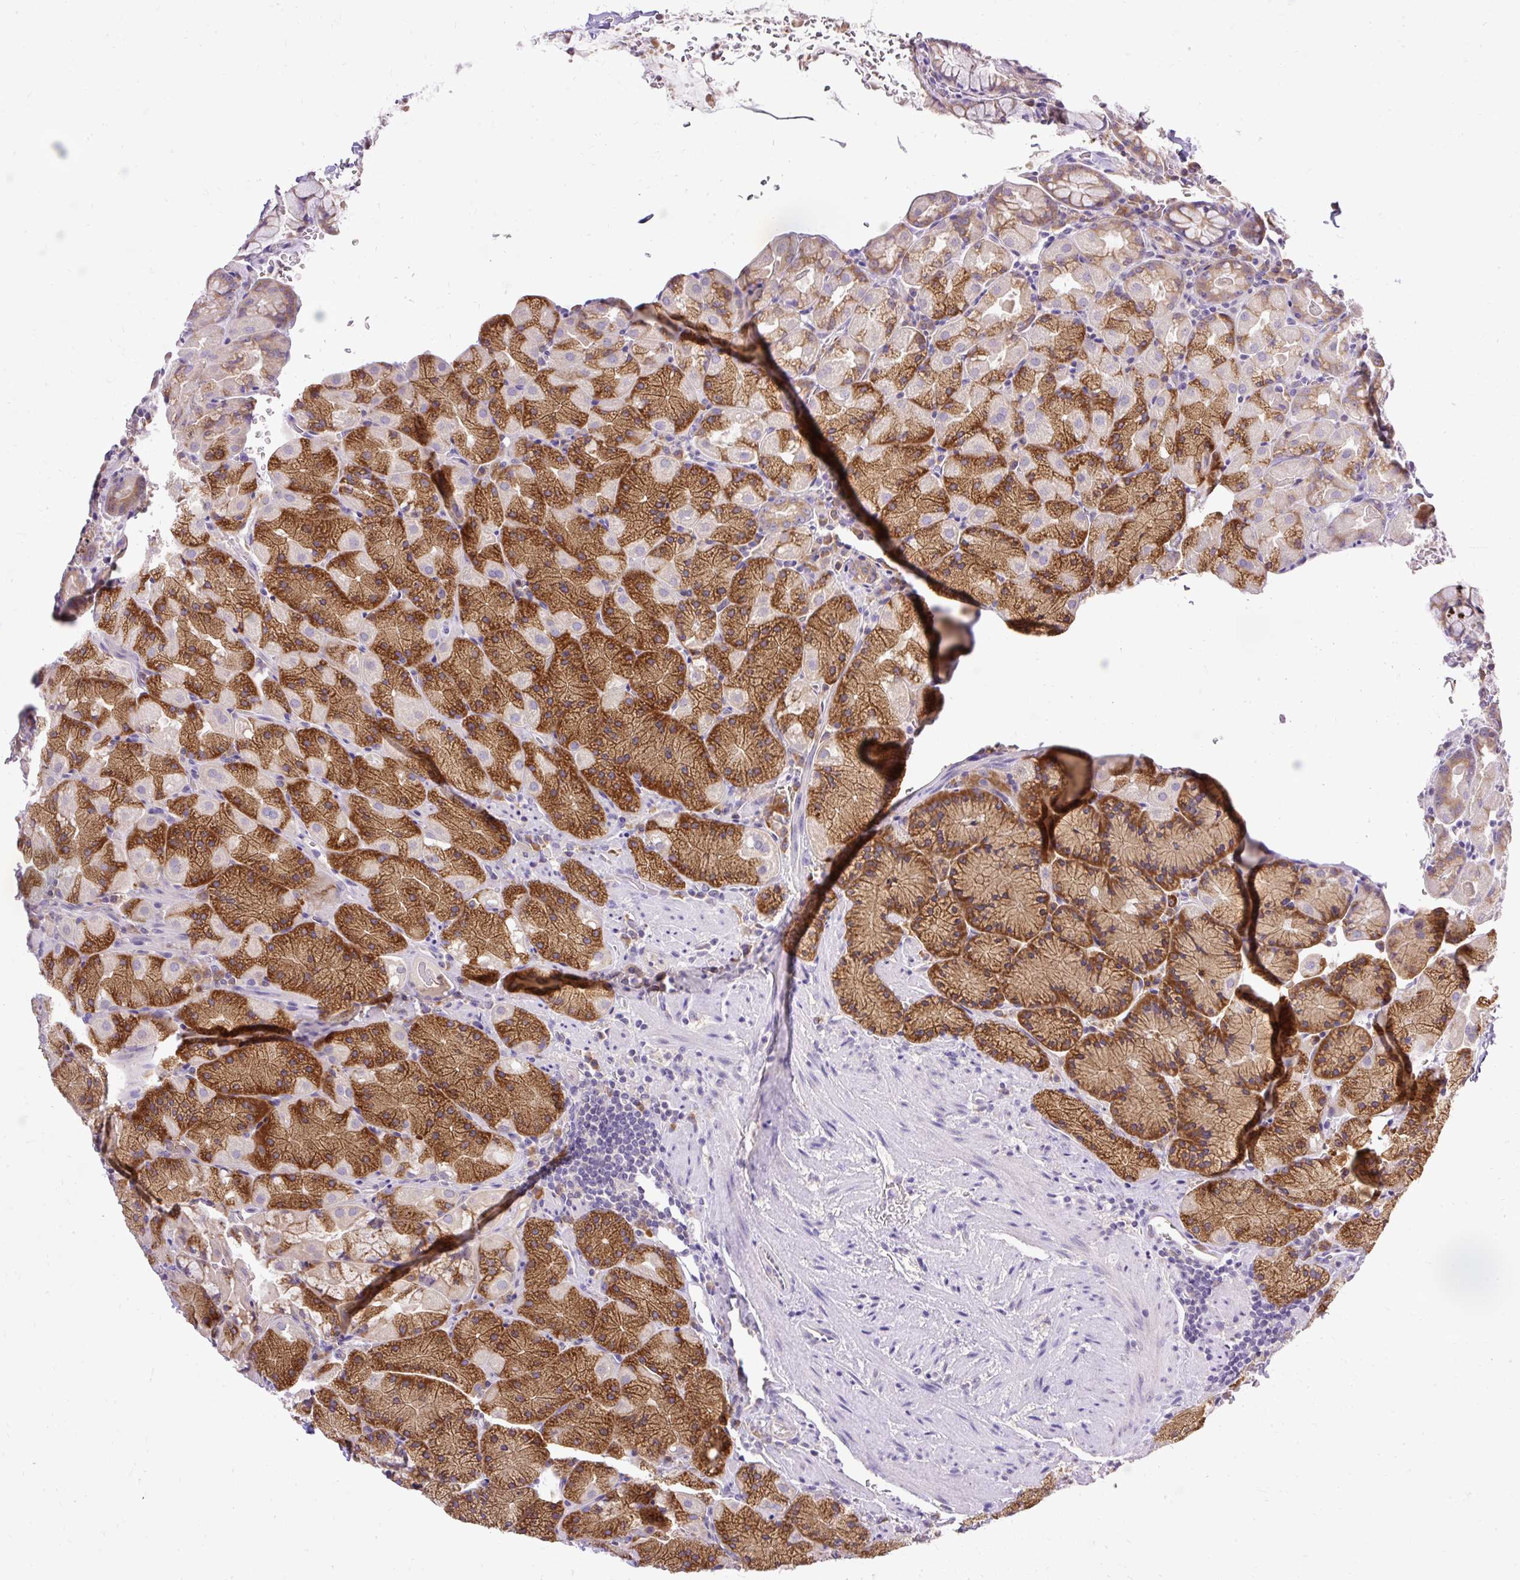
{"staining": {"intensity": "strong", "quantity": "25%-75%", "location": "cytoplasmic/membranous"}, "tissue": "stomach", "cell_type": "Glandular cells", "image_type": "normal", "snomed": [{"axis": "morphology", "description": "Normal tissue, NOS"}, {"axis": "topography", "description": "Stomach, upper"}, {"axis": "topography", "description": "Stomach, lower"}], "caption": "Immunohistochemical staining of normal human stomach exhibits high levels of strong cytoplasmic/membranous staining in about 25%-75% of glandular cells. The staining was performed using DAB, with brown indicating positive protein expression. Nuclei are stained blue with hematoxylin.", "gene": "SEC63", "patient": {"sex": "male", "age": 80}}